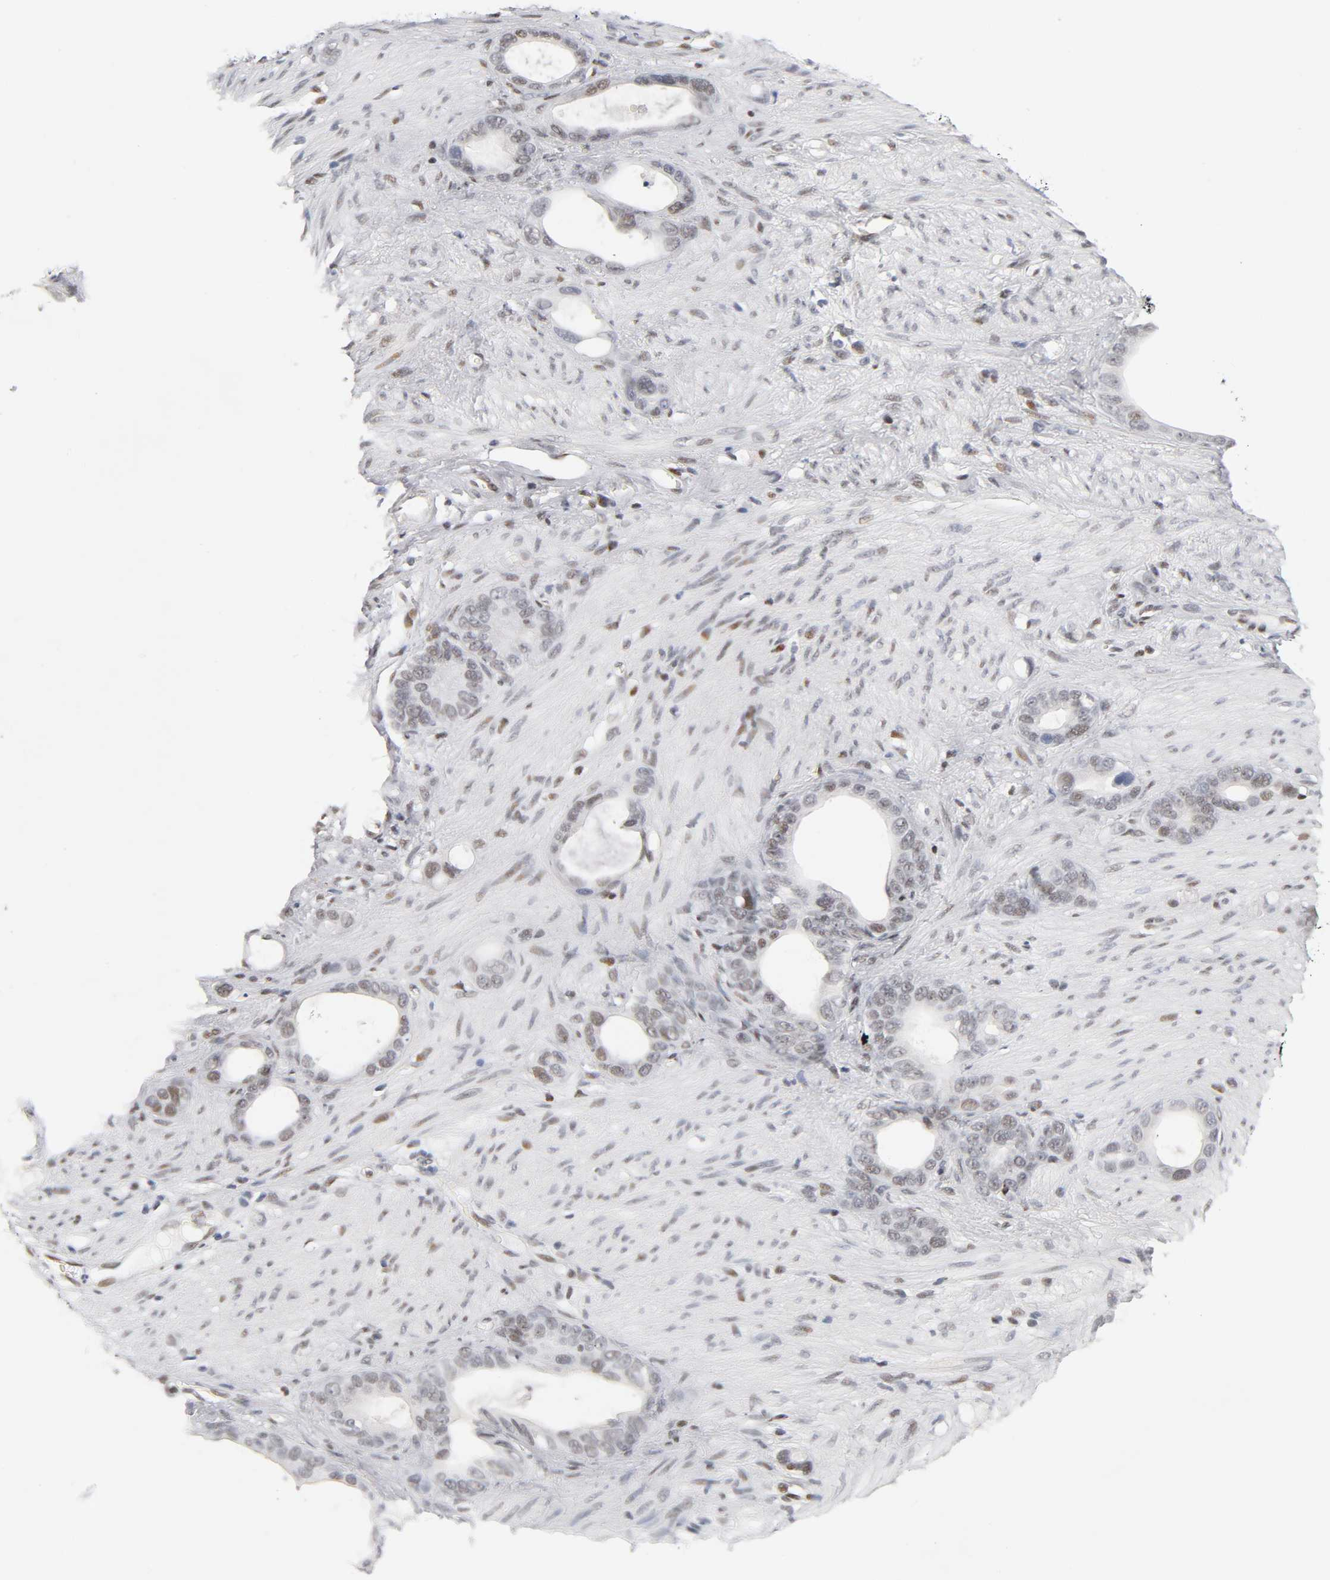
{"staining": {"intensity": "weak", "quantity": "25%-75%", "location": "nuclear"}, "tissue": "stomach cancer", "cell_type": "Tumor cells", "image_type": "cancer", "snomed": [{"axis": "morphology", "description": "Adenocarcinoma, NOS"}, {"axis": "topography", "description": "Stomach"}], "caption": "Stomach cancer (adenocarcinoma) stained with DAB immunohistochemistry (IHC) demonstrates low levels of weak nuclear expression in about 25%-75% of tumor cells.", "gene": "SP3", "patient": {"sex": "female", "age": 75}}